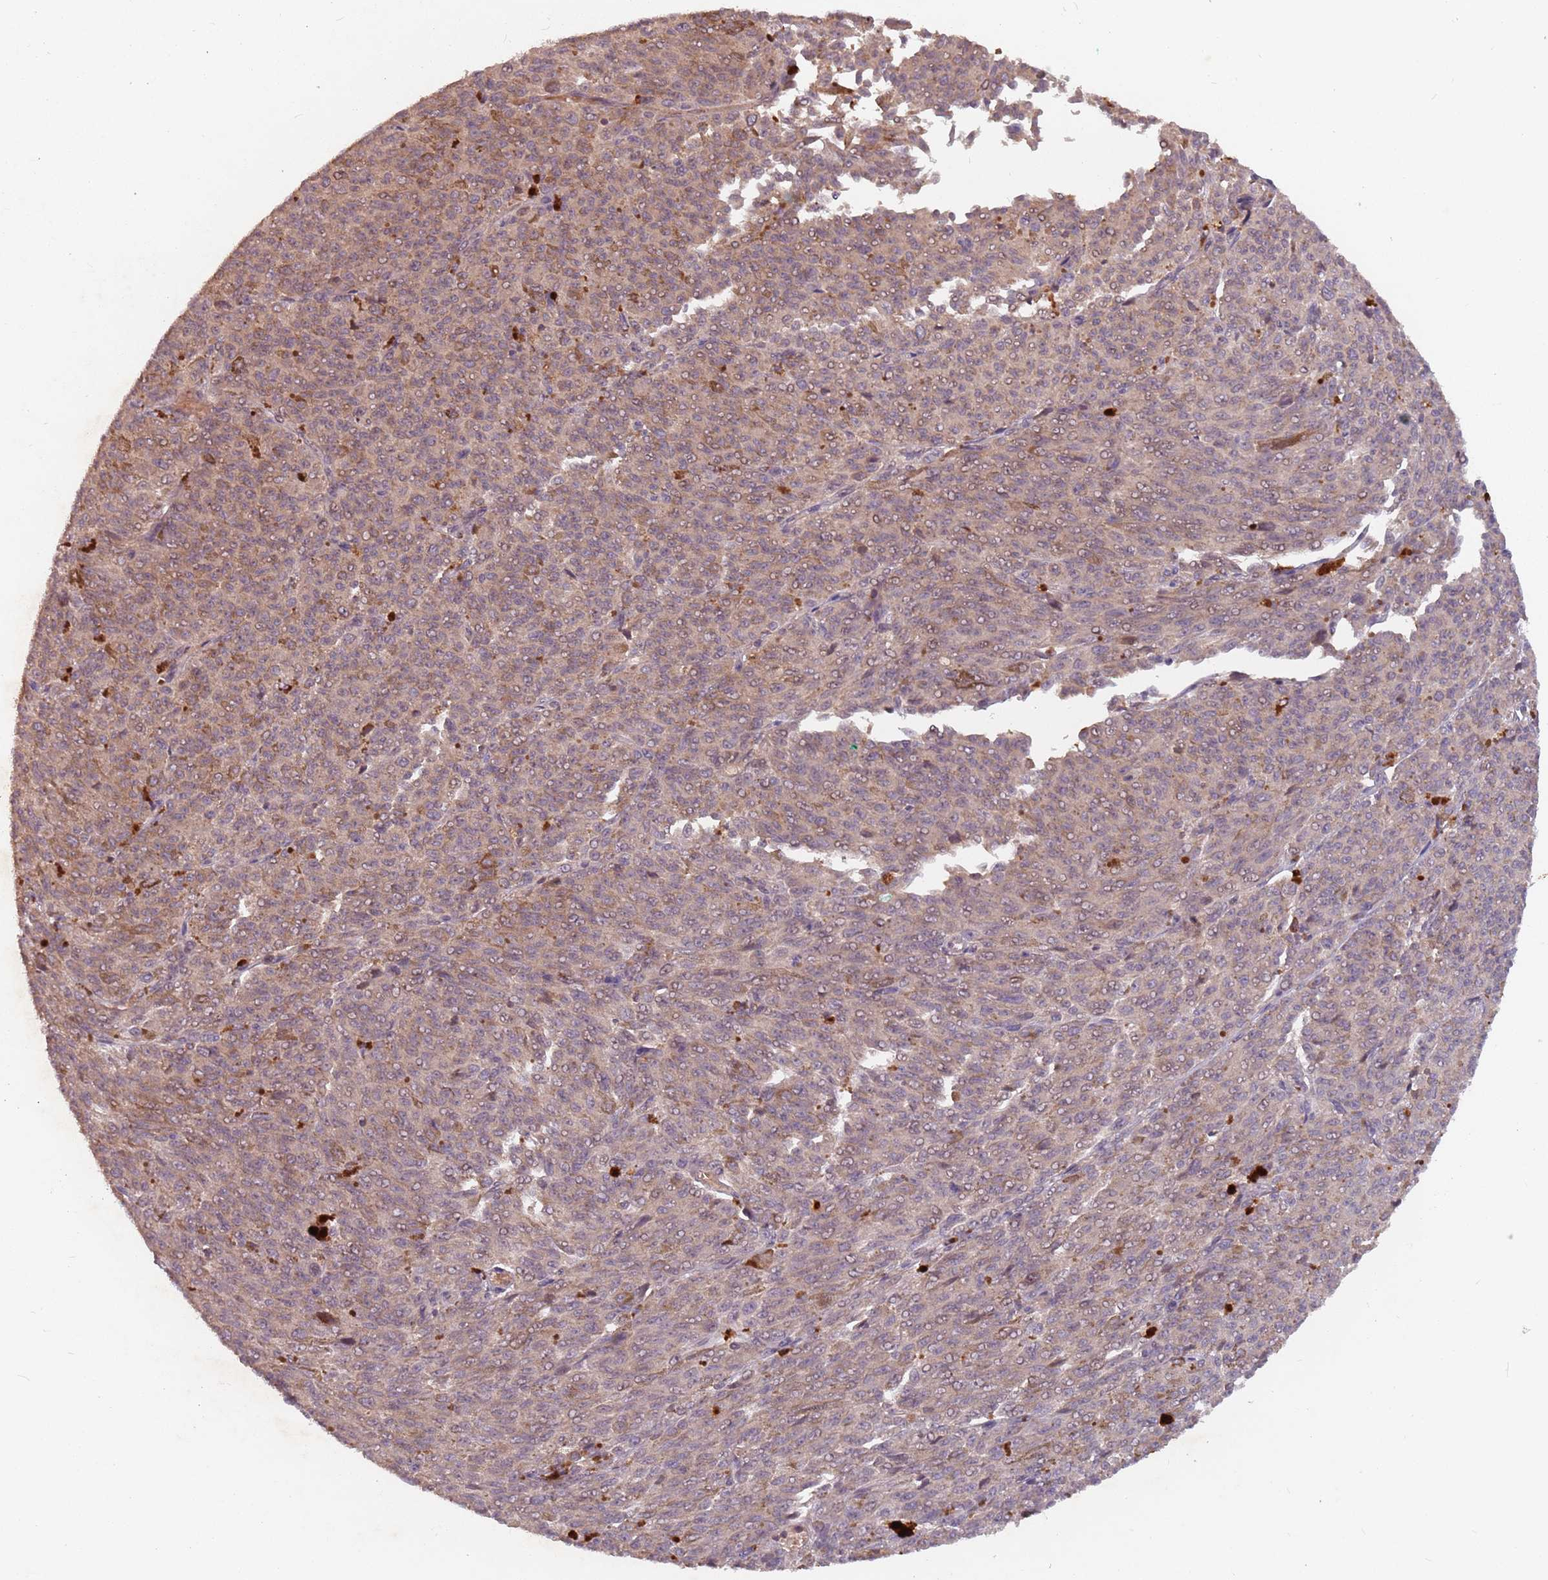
{"staining": {"intensity": "weak", "quantity": "25%-75%", "location": "cytoplasmic/membranous"}, "tissue": "melanoma", "cell_type": "Tumor cells", "image_type": "cancer", "snomed": [{"axis": "morphology", "description": "Malignant melanoma, NOS"}, {"axis": "topography", "description": "Skin"}], "caption": "The immunohistochemical stain labels weak cytoplasmic/membranous expression in tumor cells of malignant melanoma tissue.", "gene": "GPR180", "patient": {"sex": "female", "age": 52}}